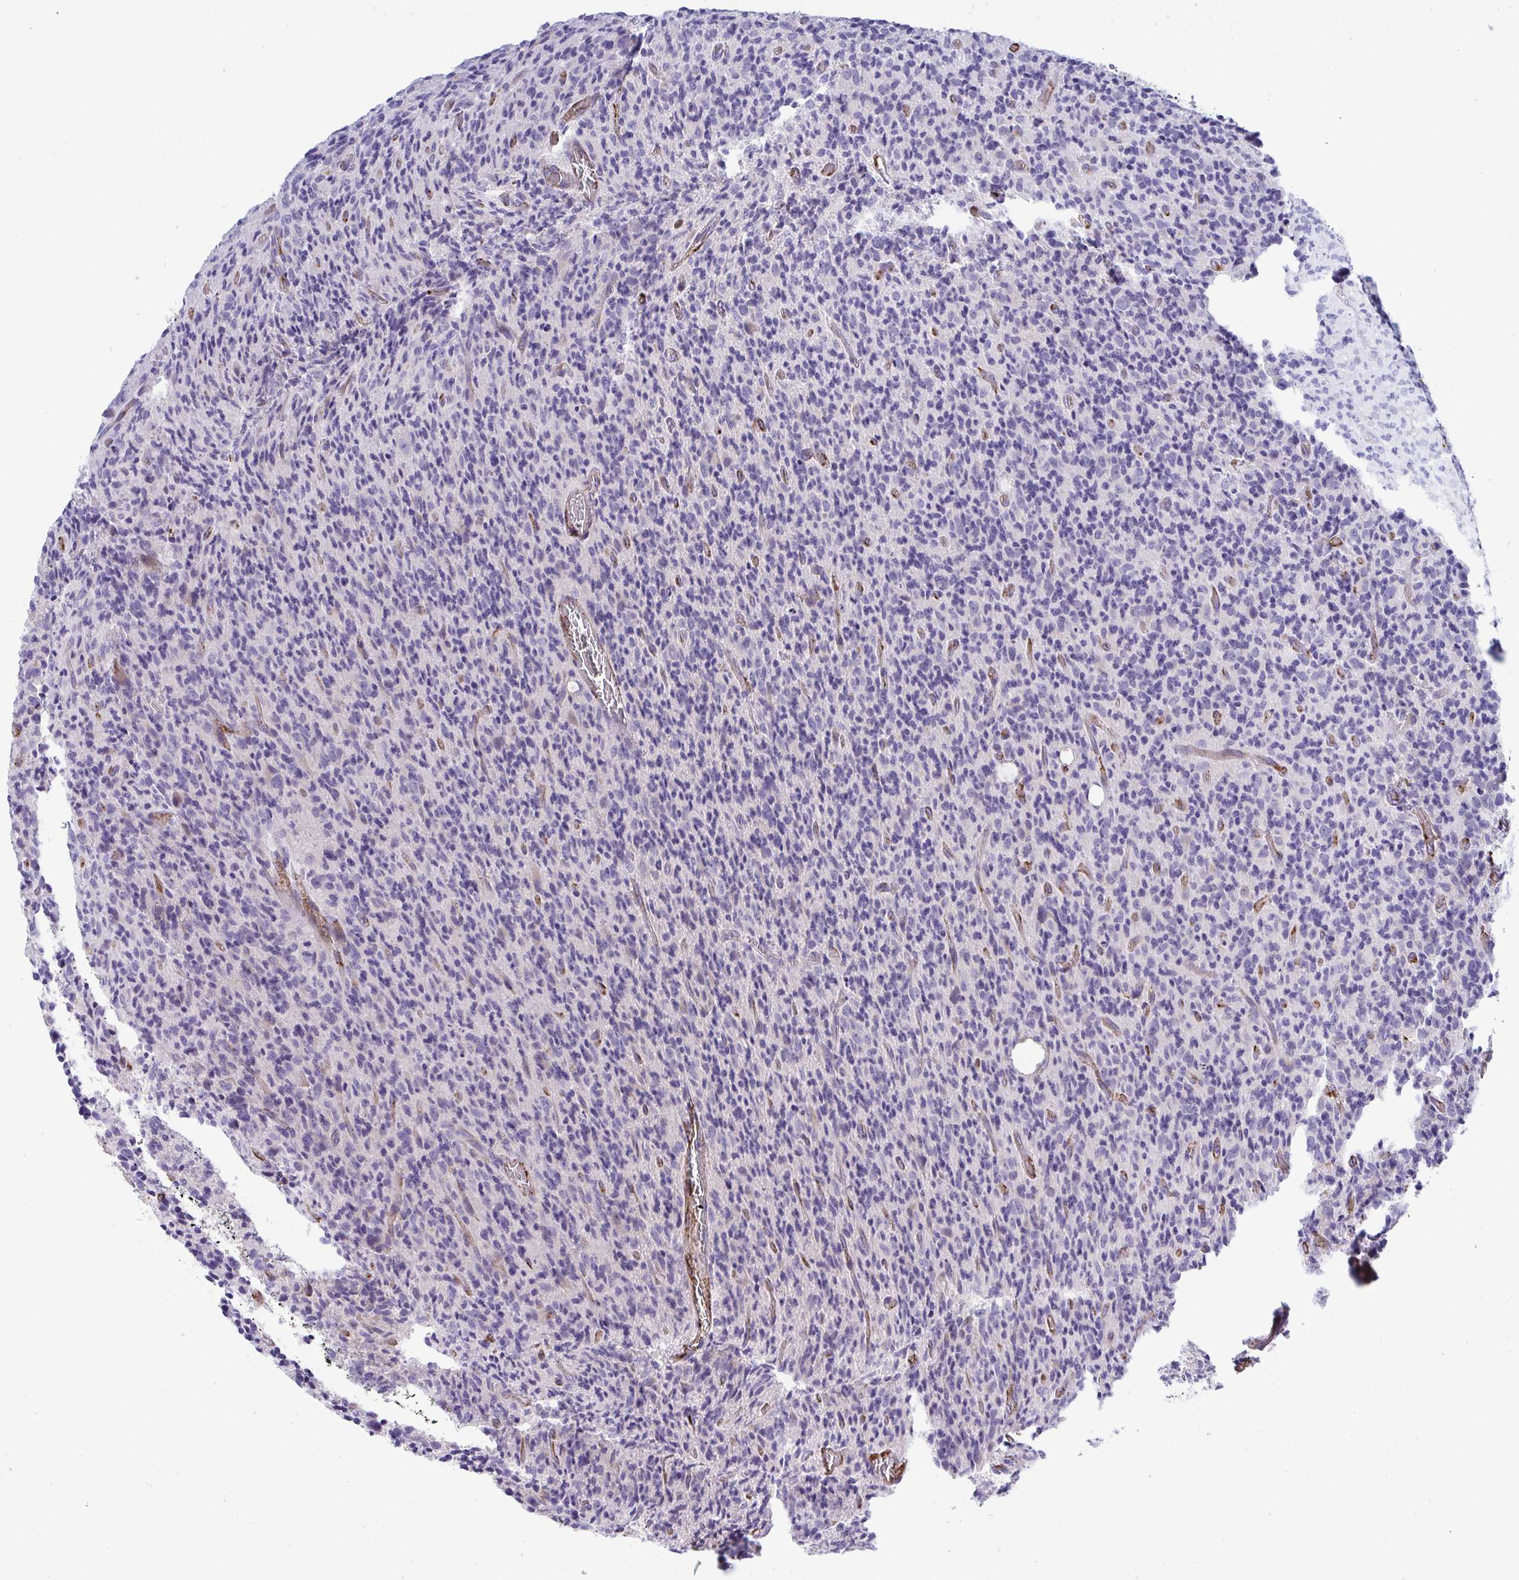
{"staining": {"intensity": "negative", "quantity": "none", "location": "none"}, "tissue": "glioma", "cell_type": "Tumor cells", "image_type": "cancer", "snomed": [{"axis": "morphology", "description": "Glioma, malignant, High grade"}, {"axis": "topography", "description": "Brain"}], "caption": "Tumor cells are negative for brown protein staining in glioma.", "gene": "TOR1AIP2", "patient": {"sex": "male", "age": 76}}